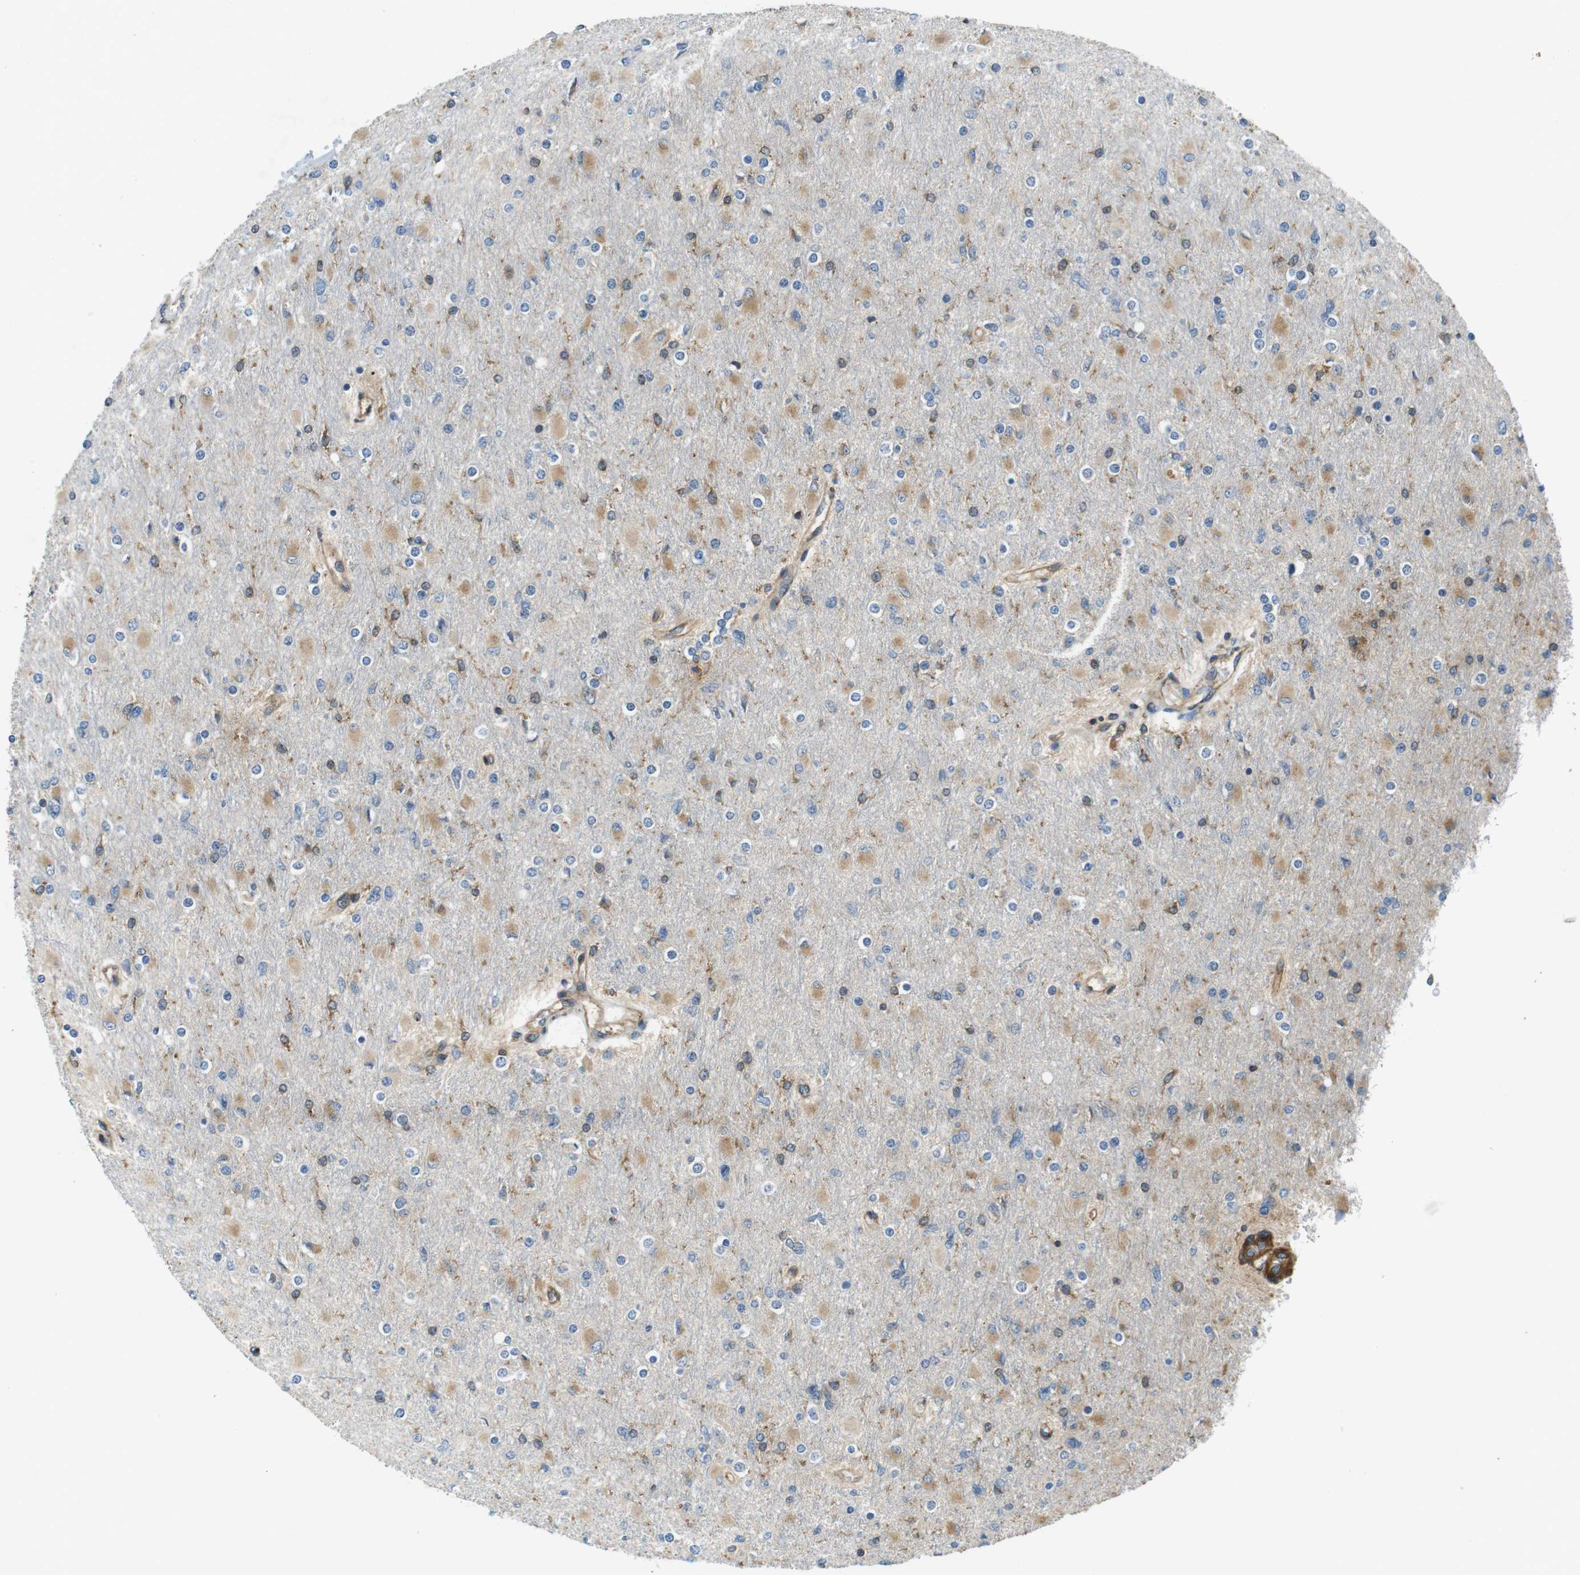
{"staining": {"intensity": "weak", "quantity": "25%-75%", "location": "cytoplasmic/membranous"}, "tissue": "glioma", "cell_type": "Tumor cells", "image_type": "cancer", "snomed": [{"axis": "morphology", "description": "Glioma, malignant, High grade"}, {"axis": "topography", "description": "Cerebral cortex"}], "caption": "Brown immunohistochemical staining in human glioma exhibits weak cytoplasmic/membranous expression in approximately 25%-75% of tumor cells.", "gene": "PALD1", "patient": {"sex": "female", "age": 36}}